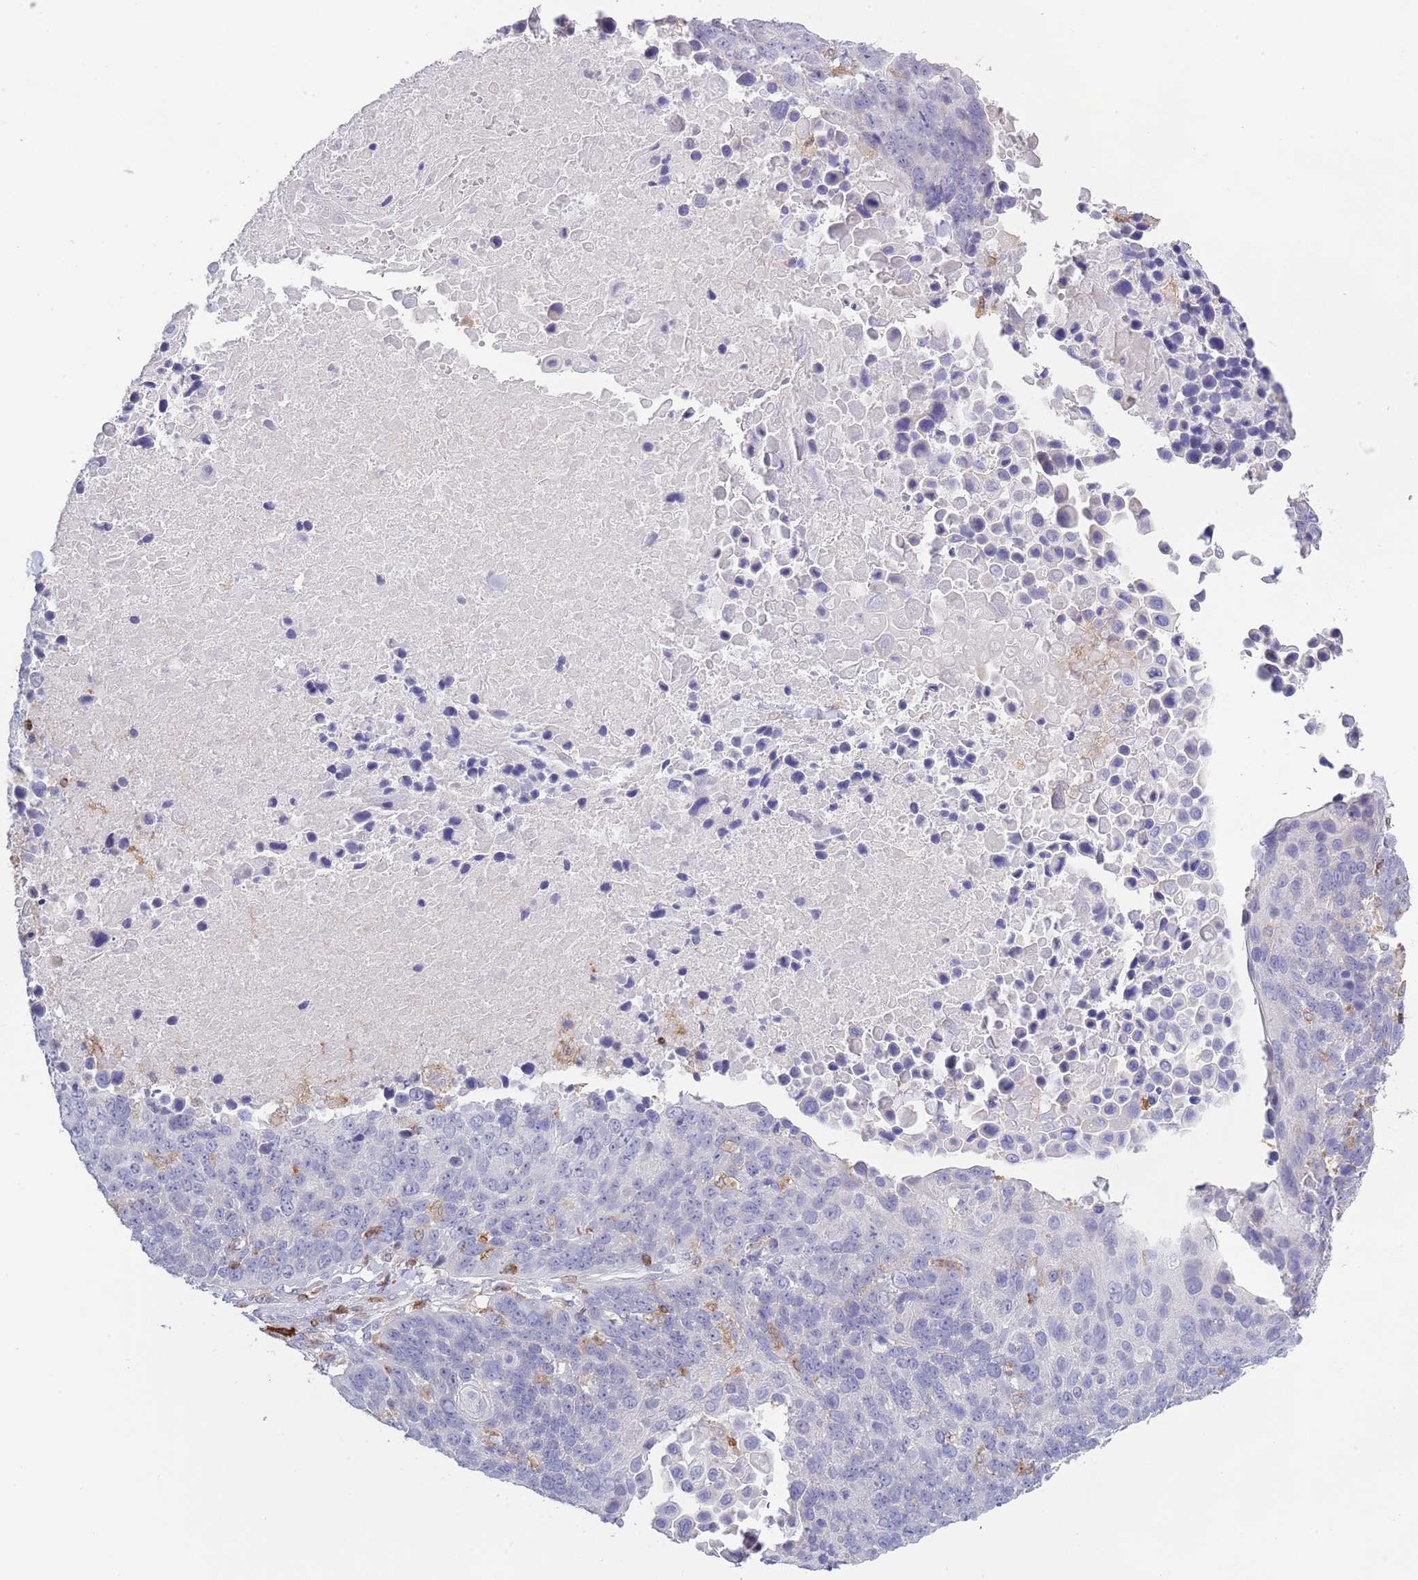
{"staining": {"intensity": "negative", "quantity": "none", "location": "none"}, "tissue": "lung cancer", "cell_type": "Tumor cells", "image_type": "cancer", "snomed": [{"axis": "morphology", "description": "Normal tissue, NOS"}, {"axis": "morphology", "description": "Squamous cell carcinoma, NOS"}, {"axis": "topography", "description": "Lymph node"}, {"axis": "topography", "description": "Lung"}], "caption": "Lung cancer was stained to show a protein in brown. There is no significant staining in tumor cells.", "gene": "LPXN", "patient": {"sex": "male", "age": 66}}